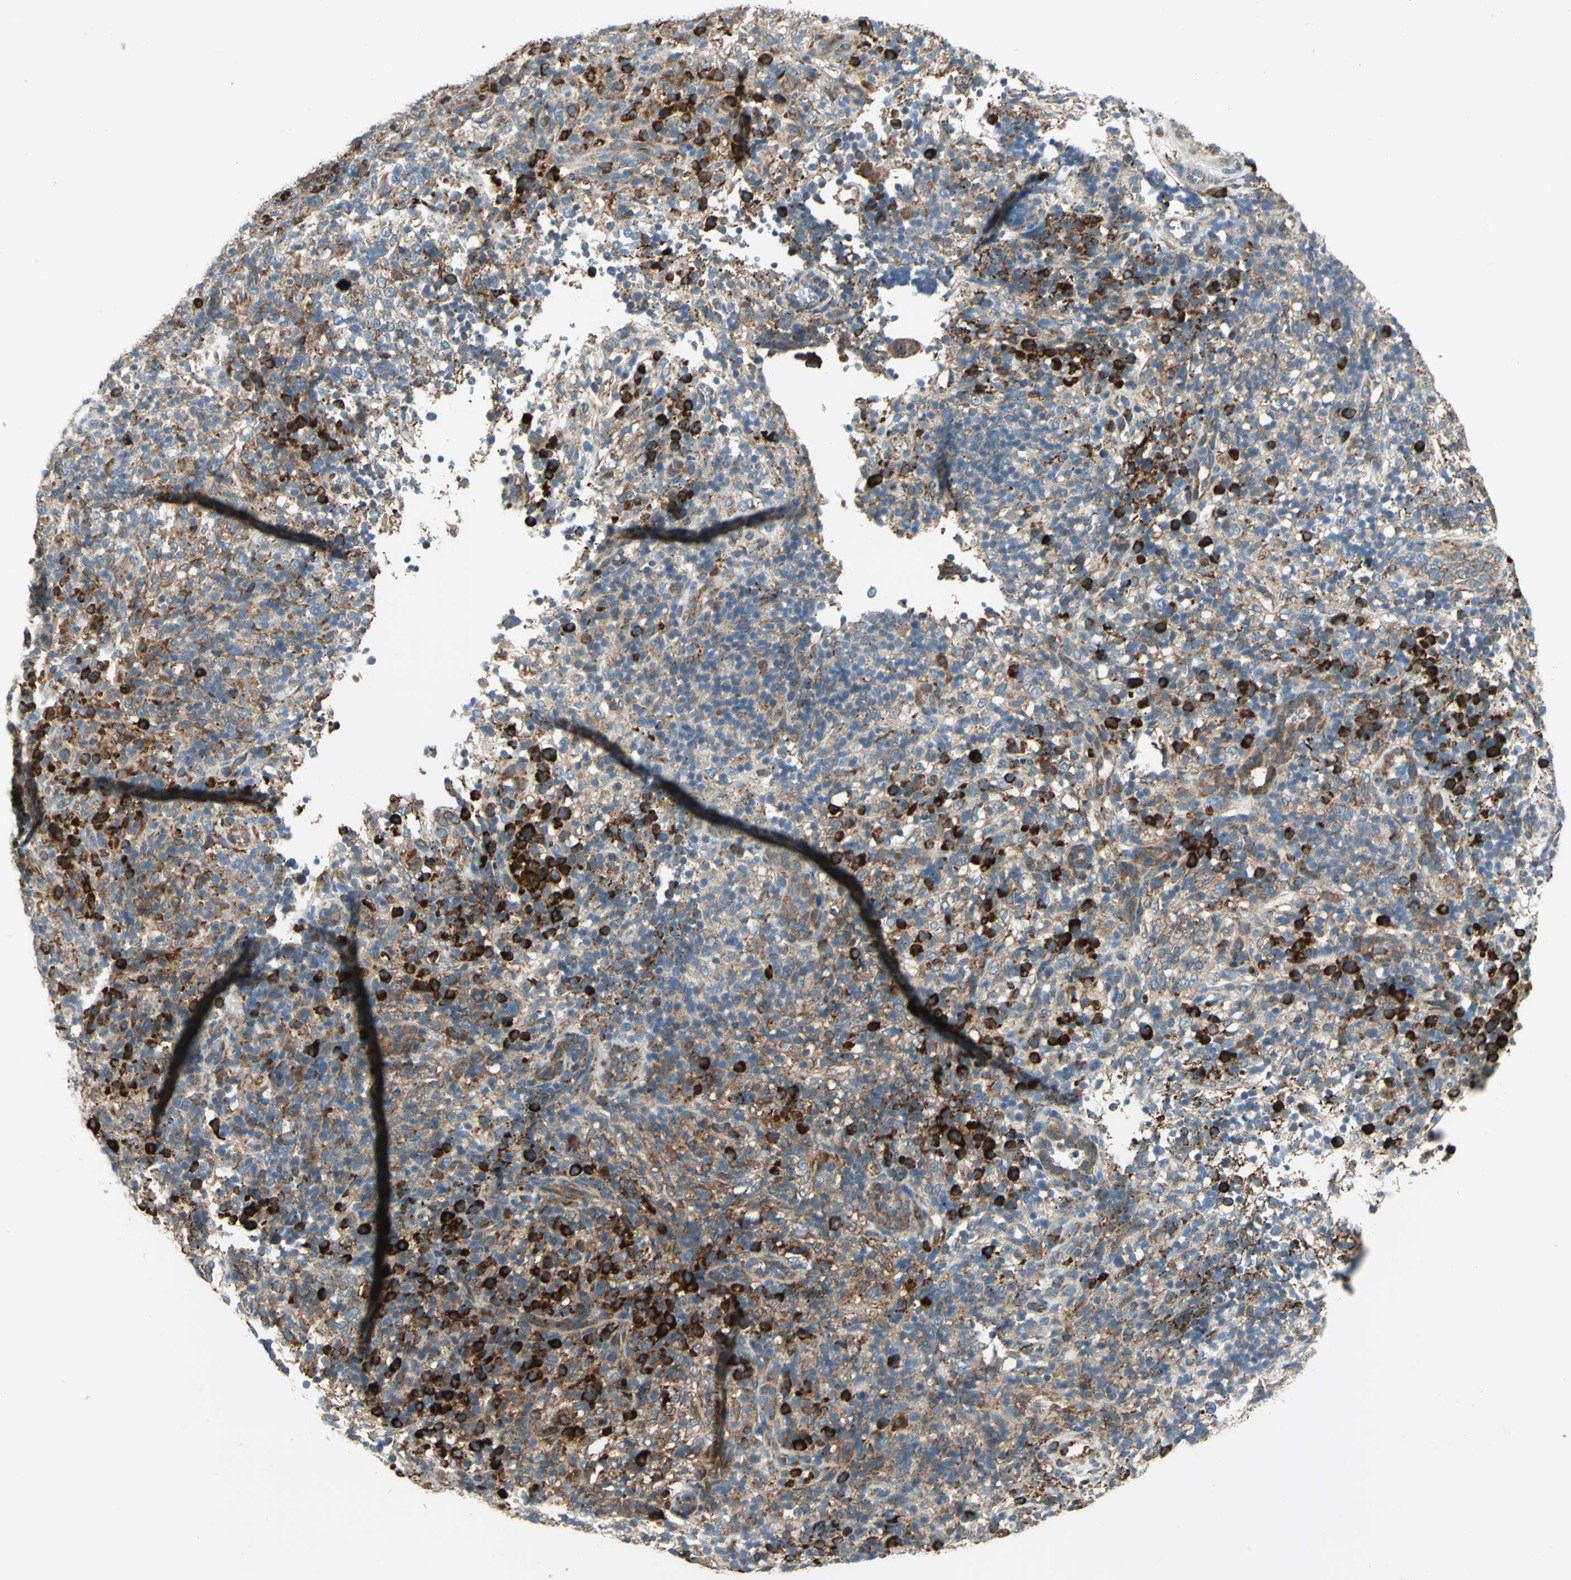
{"staining": {"intensity": "strong", "quantity": "25%-75%", "location": "cytoplasmic/membranous"}, "tissue": "lymphoma", "cell_type": "Tumor cells", "image_type": "cancer", "snomed": [{"axis": "morphology", "description": "Malignant lymphoma, non-Hodgkin's type, High grade"}, {"axis": "topography", "description": "Lymph node"}], "caption": "DAB (3,3'-diaminobenzidine) immunohistochemical staining of human lymphoma demonstrates strong cytoplasmic/membranous protein staining in about 25%-75% of tumor cells.", "gene": "PDIA4", "patient": {"sex": "female", "age": 76}}